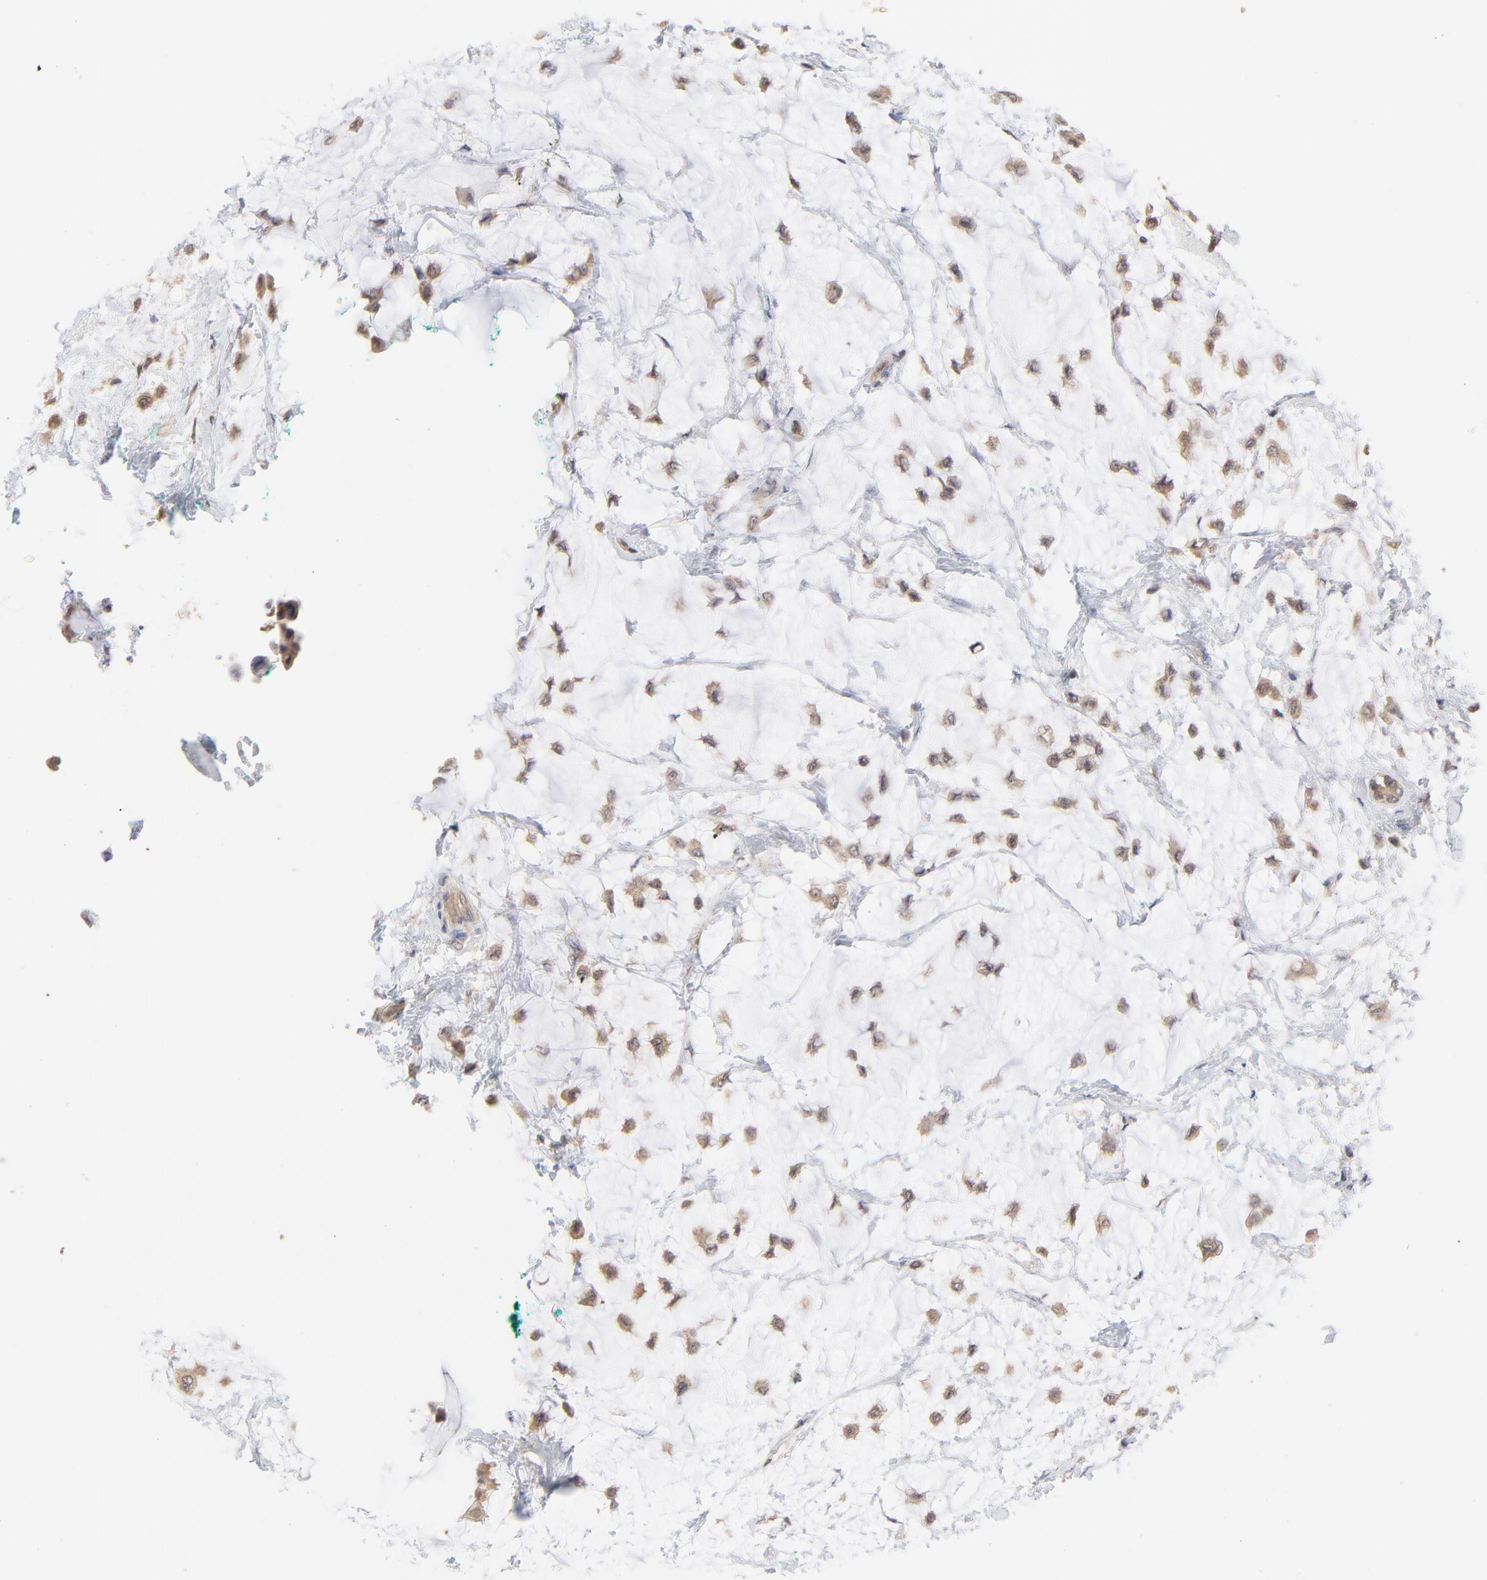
{"staining": {"intensity": "weak", "quantity": ">75%", "location": "cytoplasmic/membranous"}, "tissue": "breast cancer", "cell_type": "Tumor cells", "image_type": "cancer", "snomed": [{"axis": "morphology", "description": "Lobular carcinoma"}, {"axis": "topography", "description": "Breast"}], "caption": "DAB (3,3'-diaminobenzidine) immunohistochemical staining of lobular carcinoma (breast) shows weak cytoplasmic/membranous protein expression in about >75% of tumor cells.", "gene": "PCMT1", "patient": {"sex": "female", "age": 85}}